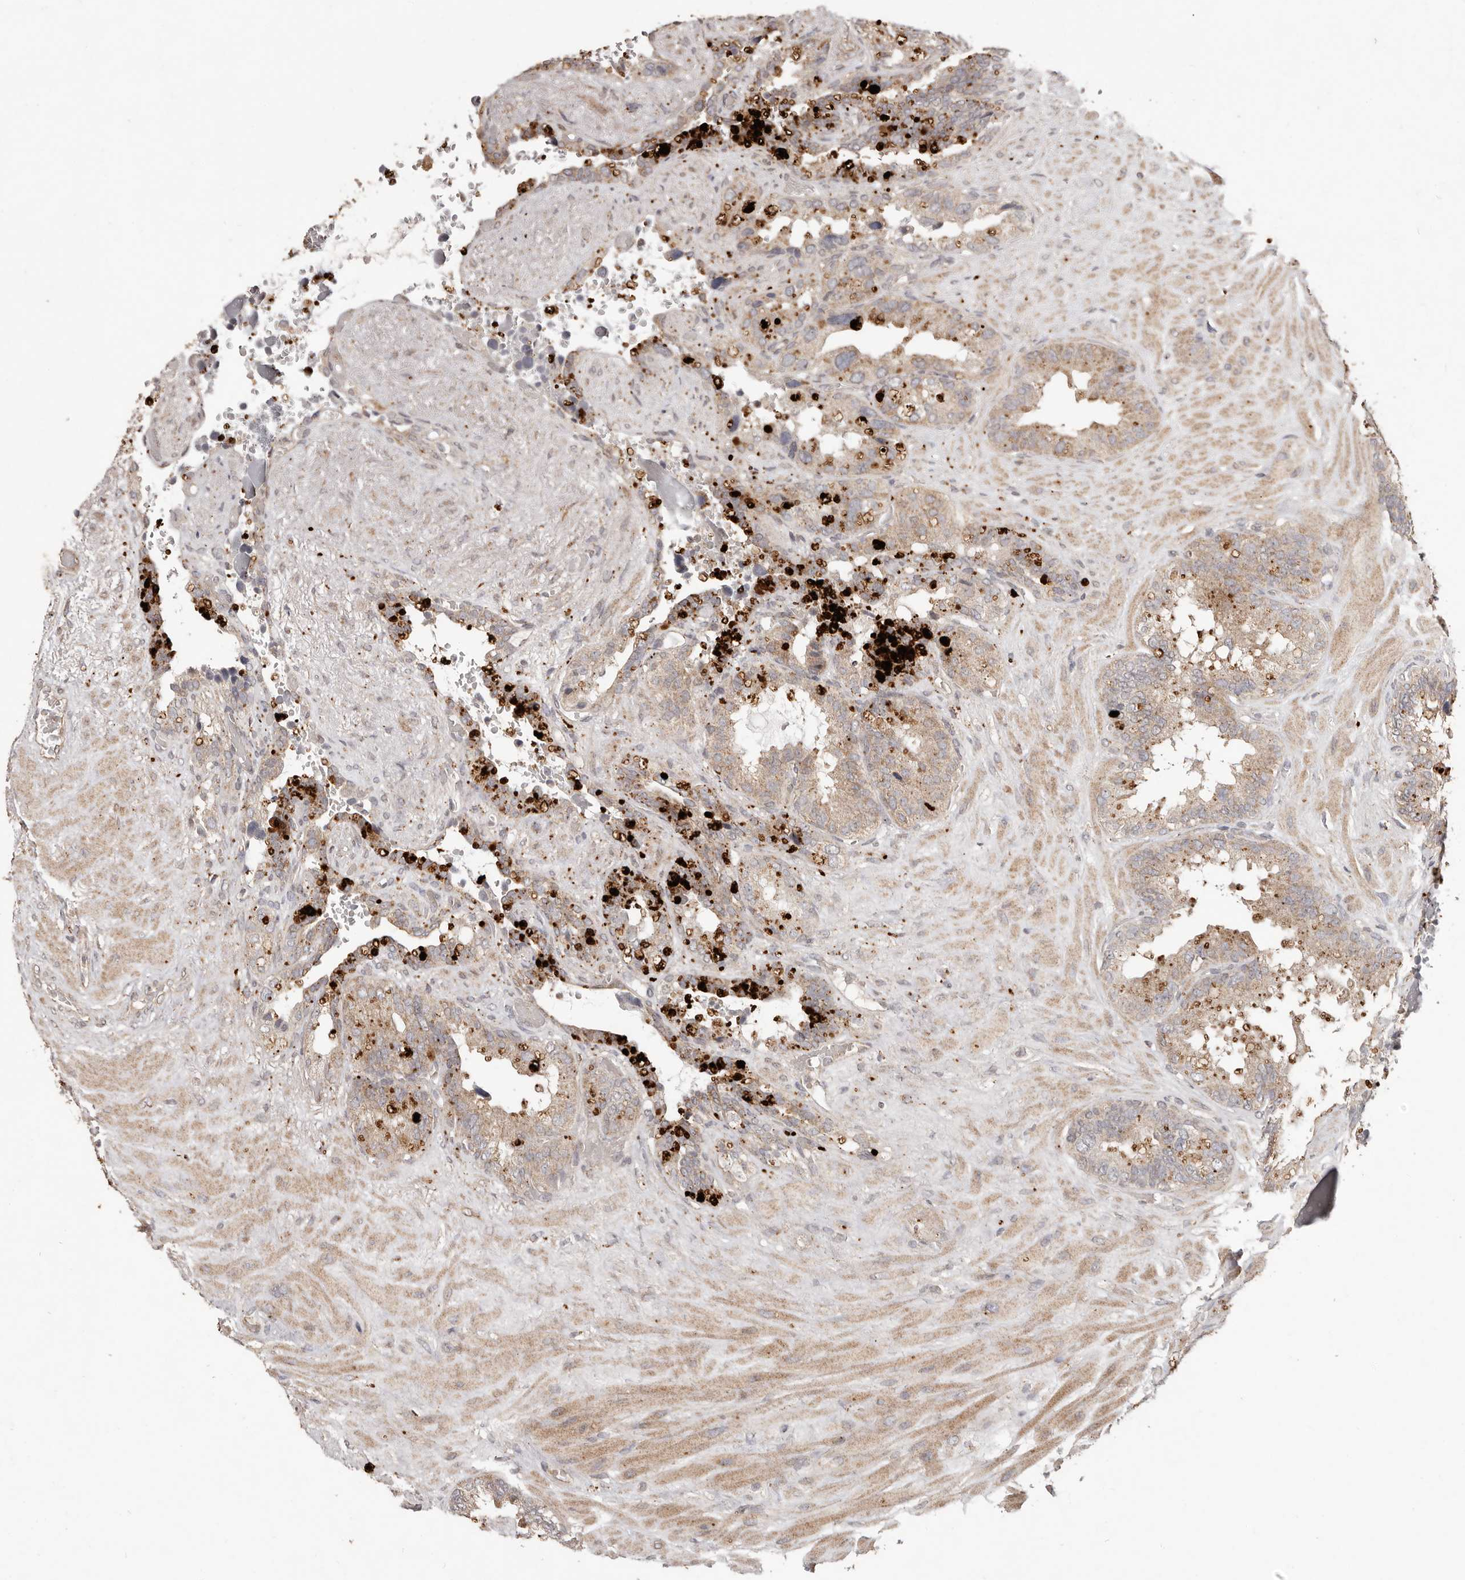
{"staining": {"intensity": "weak", "quantity": ">75%", "location": "cytoplasmic/membranous"}, "tissue": "seminal vesicle", "cell_type": "Glandular cells", "image_type": "normal", "snomed": [{"axis": "morphology", "description": "Normal tissue, NOS"}, {"axis": "topography", "description": "Seminal veicle"}], "caption": "Immunohistochemistry histopathology image of benign seminal vesicle stained for a protein (brown), which demonstrates low levels of weak cytoplasmic/membranous positivity in about >75% of glandular cells.", "gene": "PLOD2", "patient": {"sex": "male", "age": 80}}